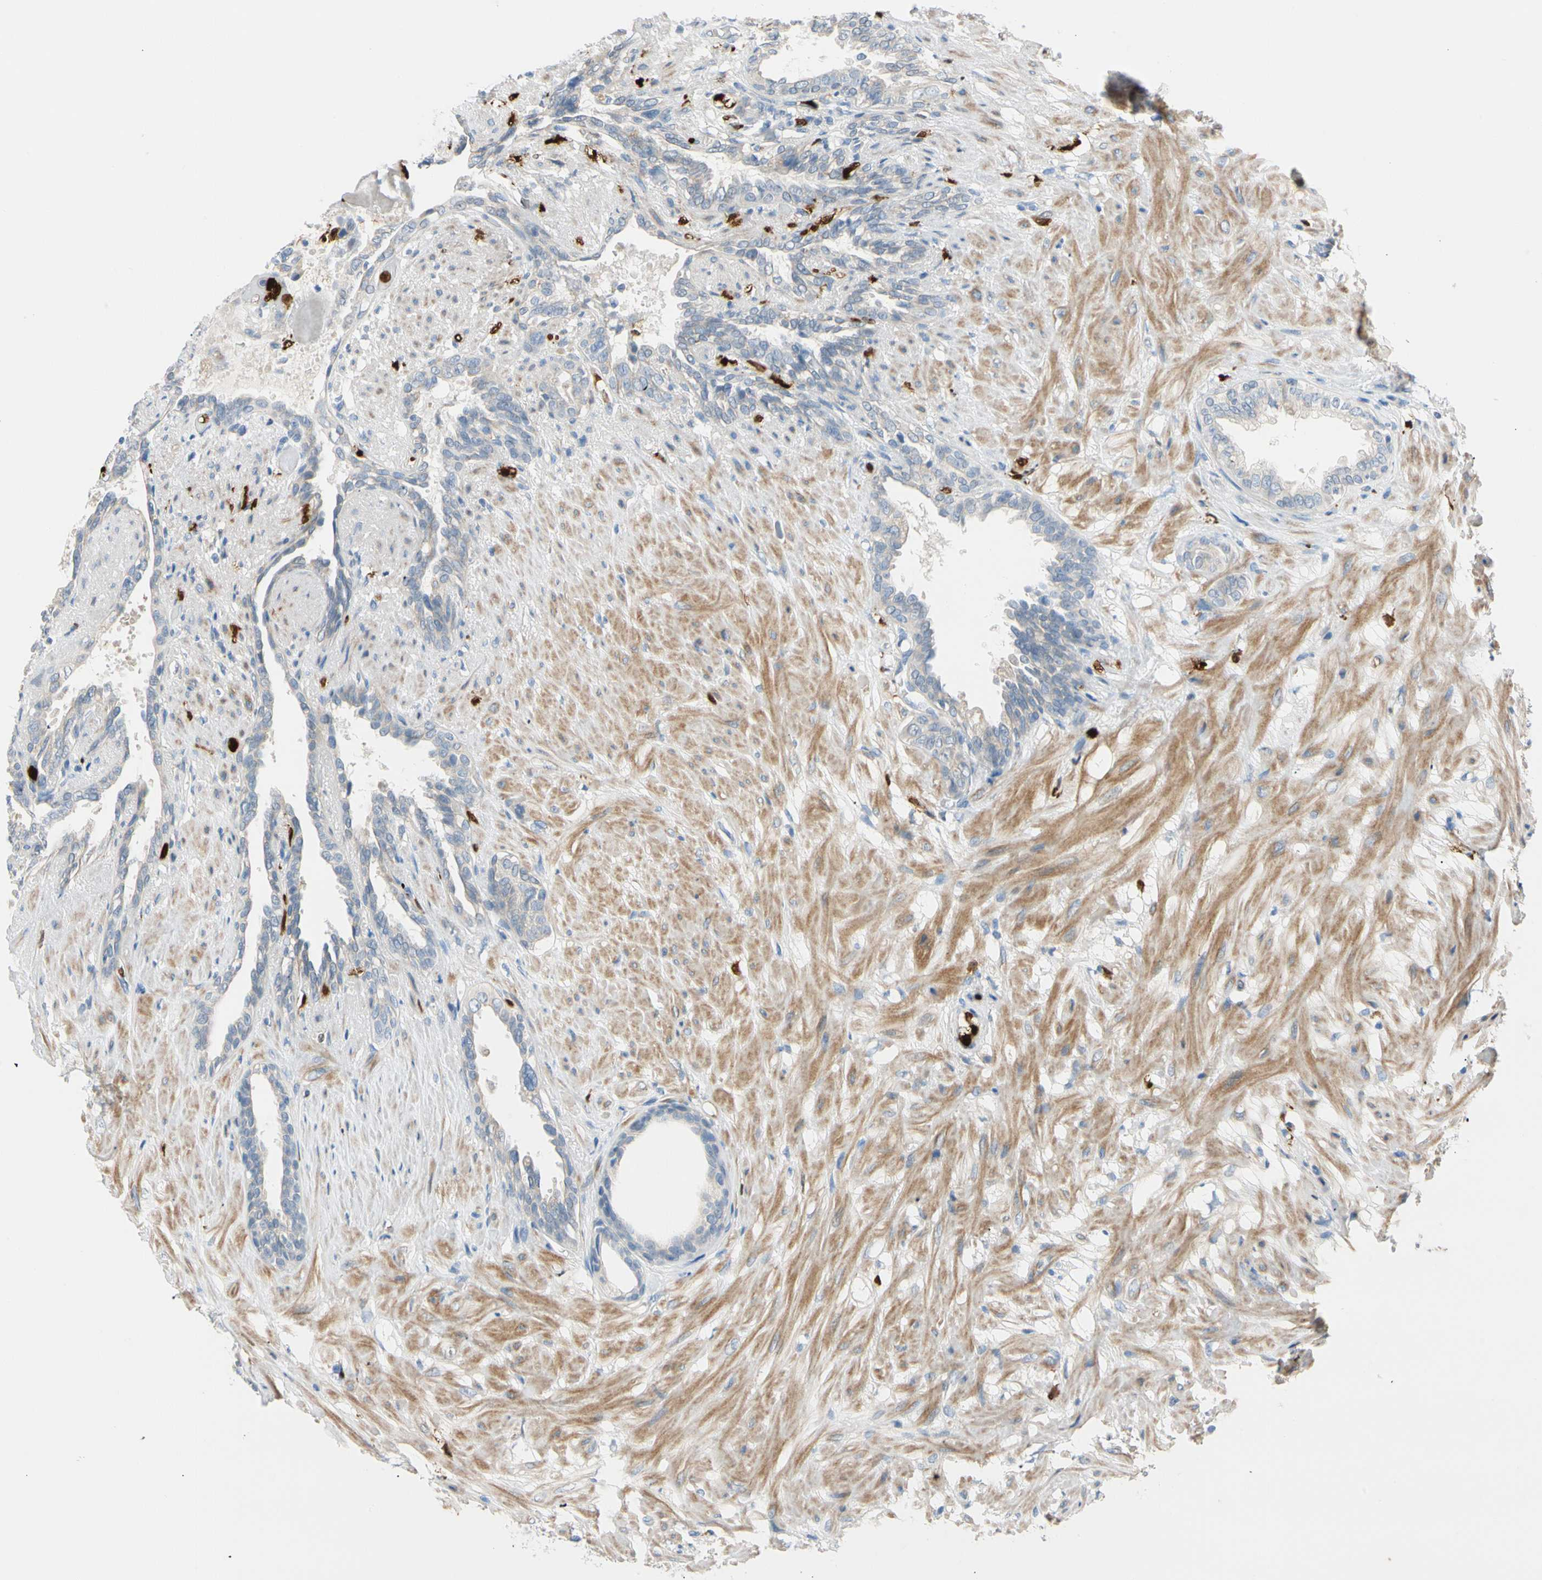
{"staining": {"intensity": "negative", "quantity": "none", "location": "none"}, "tissue": "seminal vesicle", "cell_type": "Glandular cells", "image_type": "normal", "snomed": [{"axis": "morphology", "description": "Normal tissue, NOS"}, {"axis": "topography", "description": "Seminal veicle"}], "caption": "High magnification brightfield microscopy of benign seminal vesicle stained with DAB (brown) and counterstained with hematoxylin (blue): glandular cells show no significant positivity. (Brightfield microscopy of DAB immunohistochemistry (IHC) at high magnification).", "gene": "TRAF5", "patient": {"sex": "male", "age": 61}}